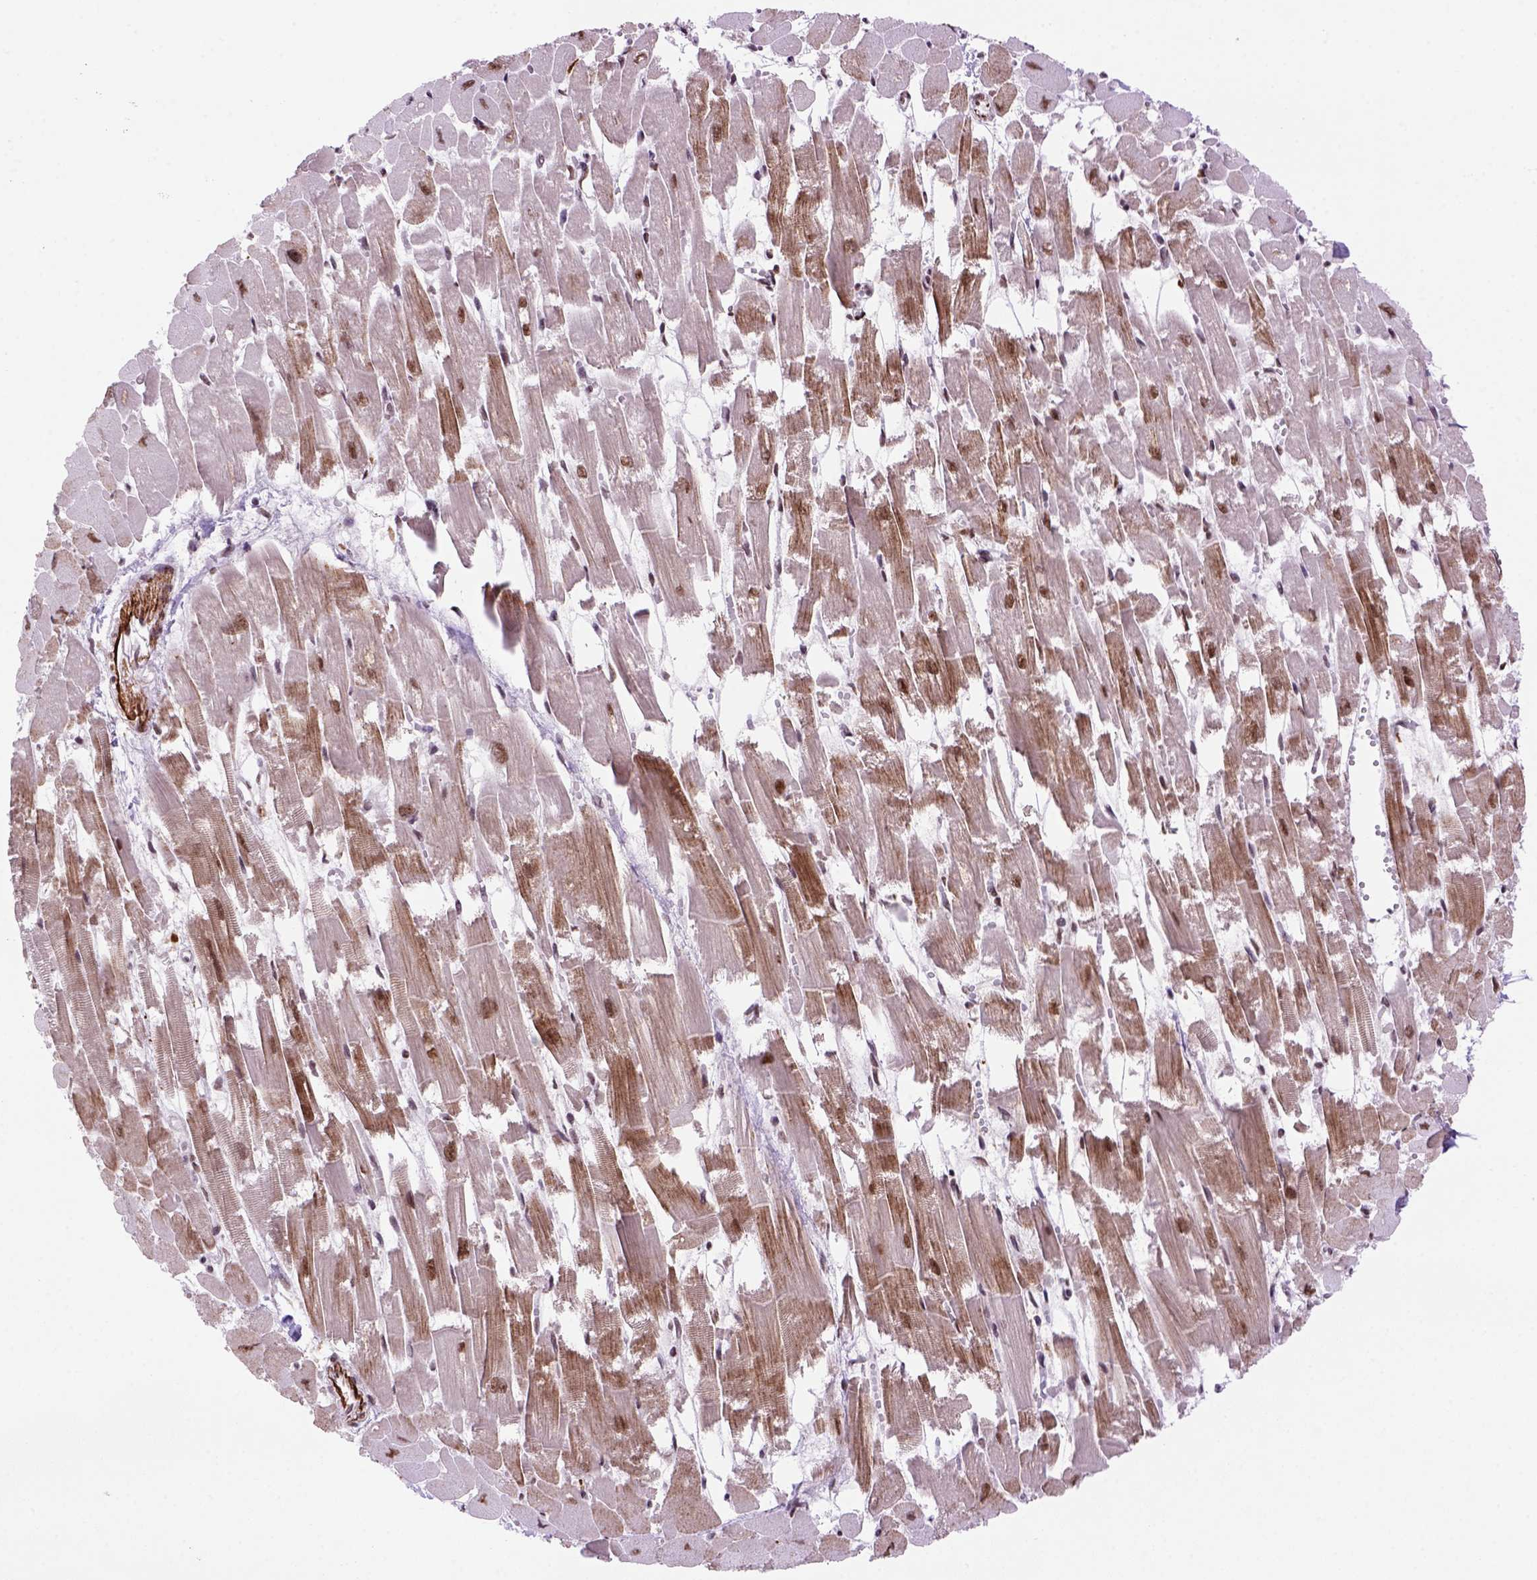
{"staining": {"intensity": "moderate", "quantity": ">75%", "location": "nuclear"}, "tissue": "heart muscle", "cell_type": "Cardiomyocytes", "image_type": "normal", "snomed": [{"axis": "morphology", "description": "Normal tissue, NOS"}, {"axis": "topography", "description": "Heart"}], "caption": "This is a micrograph of IHC staining of unremarkable heart muscle, which shows moderate expression in the nuclear of cardiomyocytes.", "gene": "NSMCE2", "patient": {"sex": "female", "age": 52}}